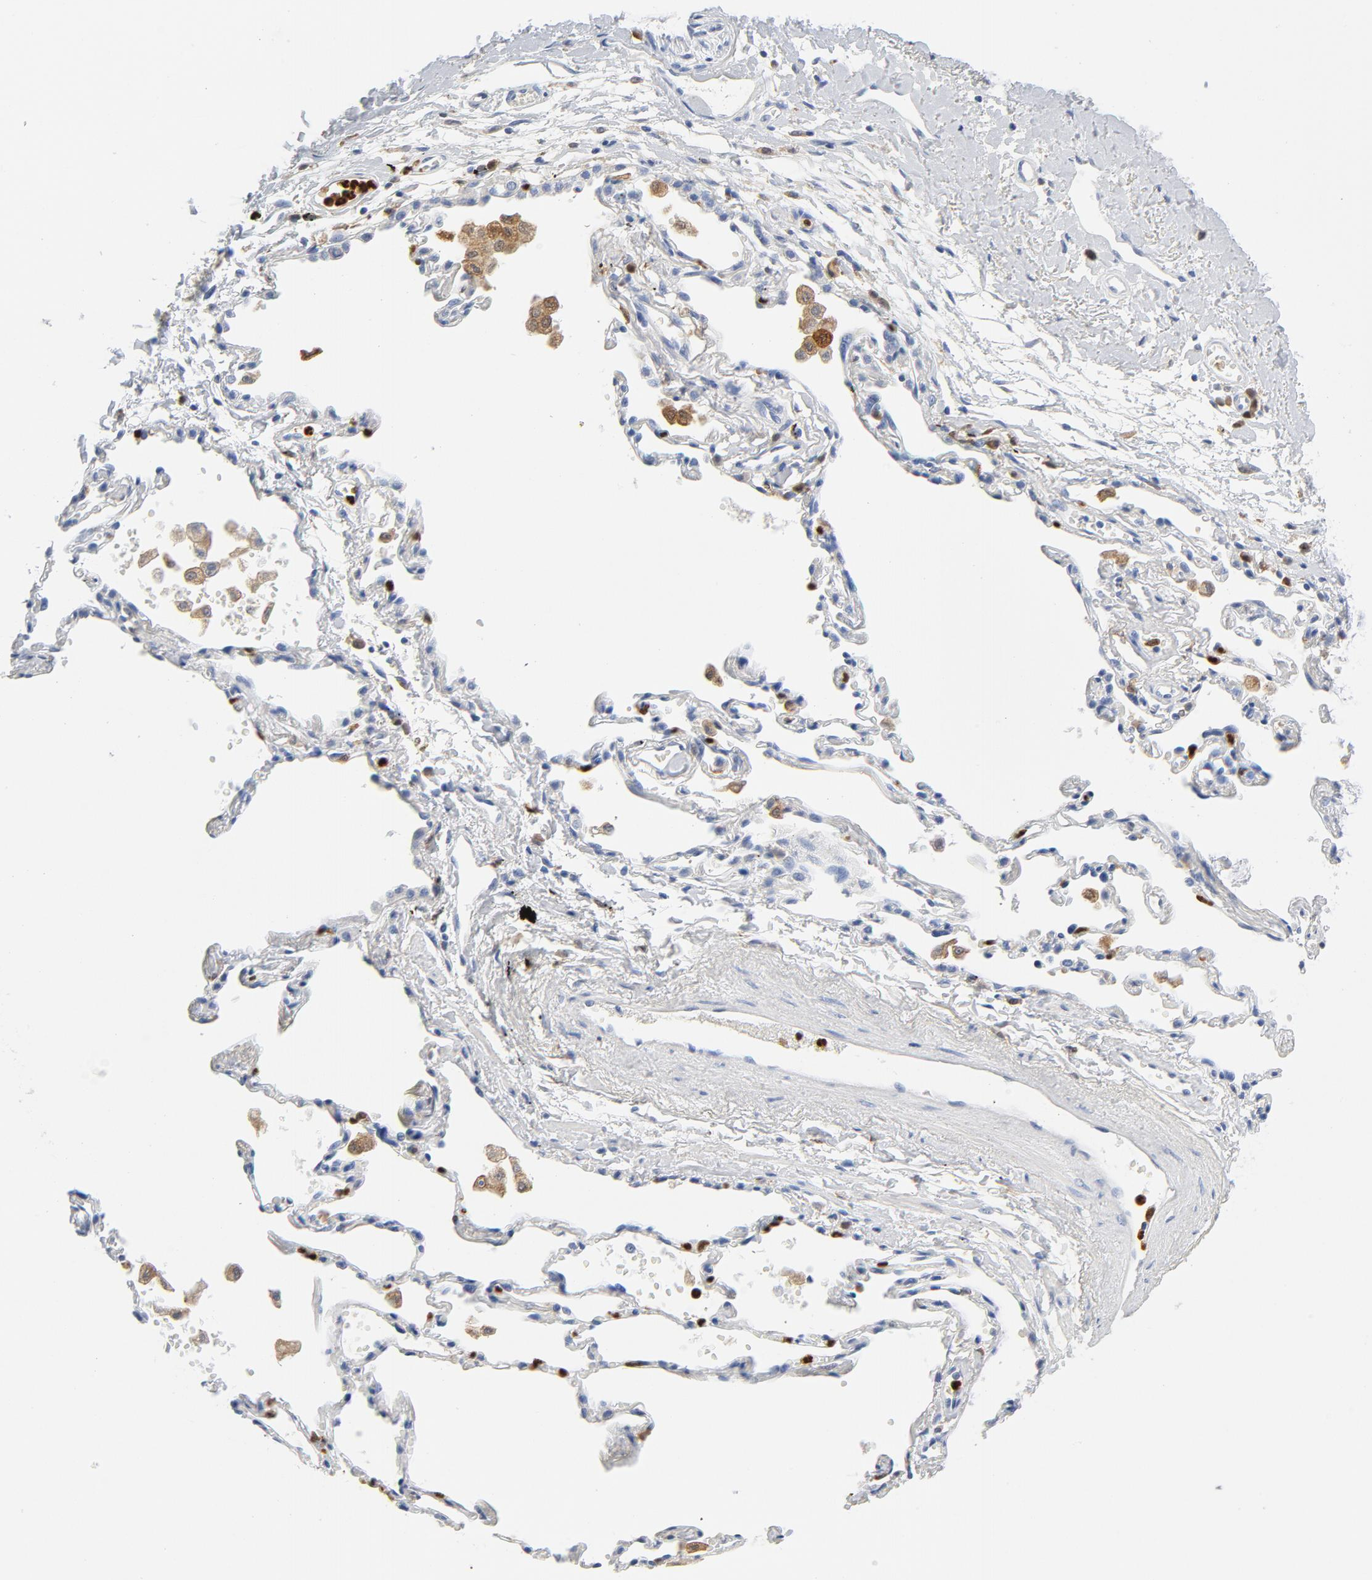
{"staining": {"intensity": "negative", "quantity": "none", "location": "none"}, "tissue": "adipose tissue", "cell_type": "Adipocytes", "image_type": "normal", "snomed": [{"axis": "morphology", "description": "Normal tissue, NOS"}, {"axis": "morphology", "description": "Adenocarcinoma, NOS"}, {"axis": "topography", "description": "Cartilage tissue"}, {"axis": "topography", "description": "Bronchus"}, {"axis": "topography", "description": "Lung"}], "caption": "Image shows no significant protein expression in adipocytes of unremarkable adipose tissue.", "gene": "NCF1", "patient": {"sex": "female", "age": 67}}